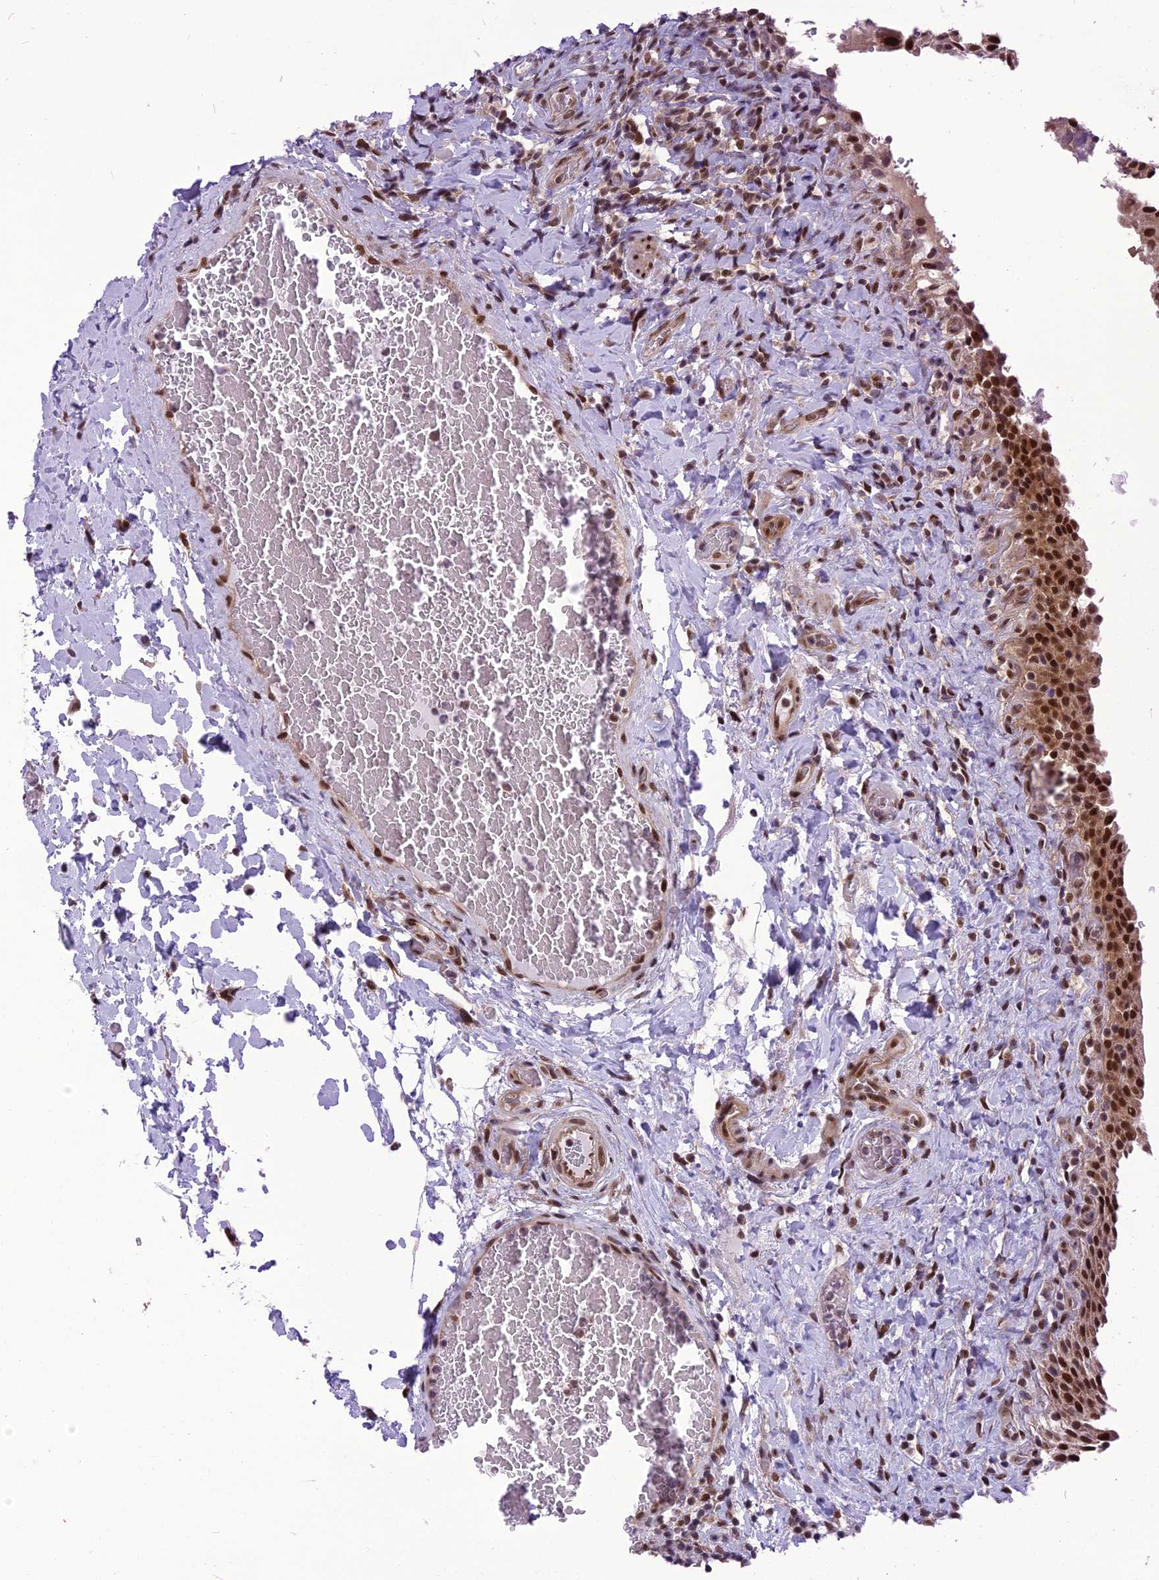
{"staining": {"intensity": "strong", "quantity": ">75%", "location": "cytoplasmic/membranous,nuclear"}, "tissue": "urinary bladder", "cell_type": "Urothelial cells", "image_type": "normal", "snomed": [{"axis": "morphology", "description": "Normal tissue, NOS"}, {"axis": "morphology", "description": "Inflammation, NOS"}, {"axis": "topography", "description": "Urinary bladder"}], "caption": "Protein staining of benign urinary bladder displays strong cytoplasmic/membranous,nuclear expression in approximately >75% of urothelial cells.", "gene": "RTRAF", "patient": {"sex": "male", "age": 64}}